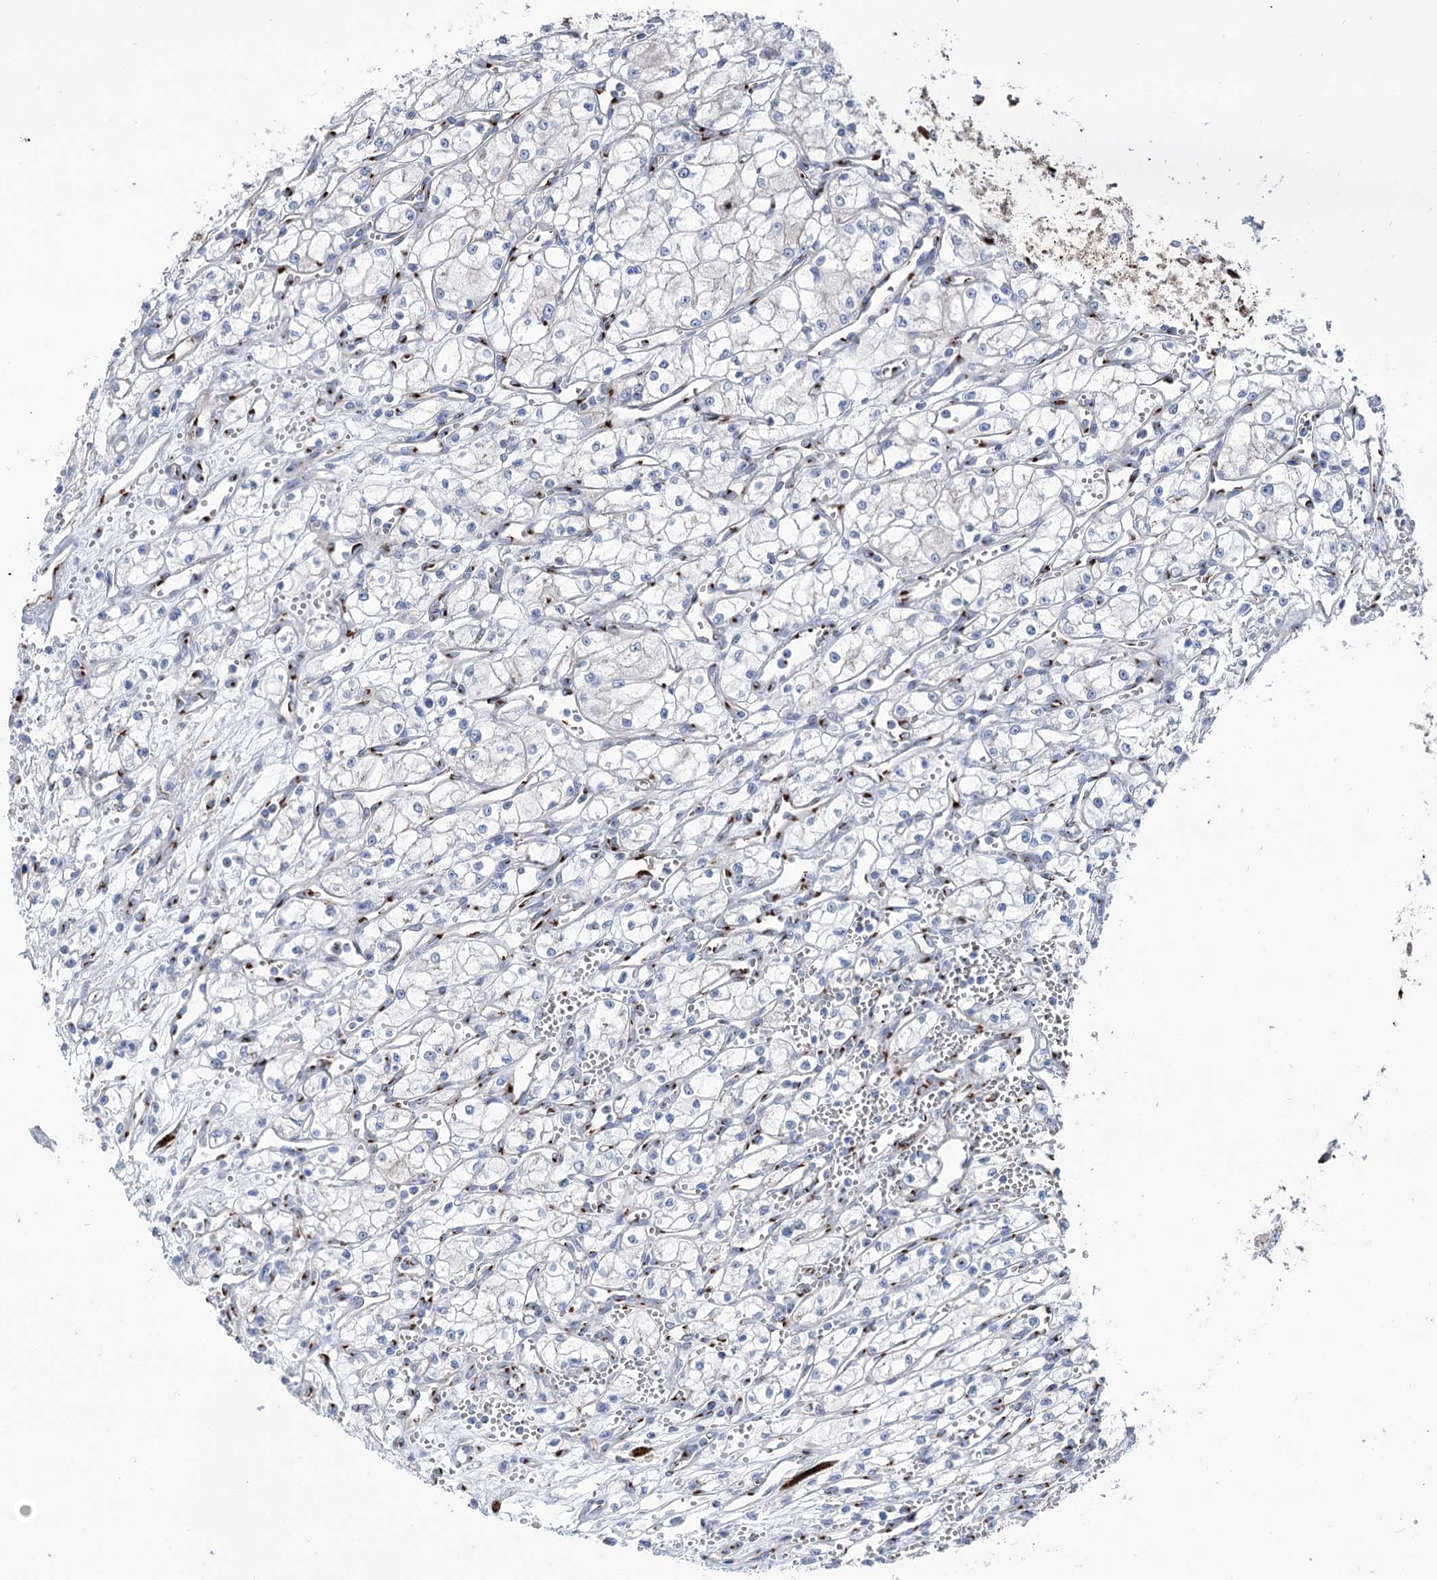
{"staining": {"intensity": "negative", "quantity": "none", "location": "none"}, "tissue": "renal cancer", "cell_type": "Tumor cells", "image_type": "cancer", "snomed": [{"axis": "morphology", "description": "Adenocarcinoma, NOS"}, {"axis": "topography", "description": "Kidney"}], "caption": "This is a photomicrograph of IHC staining of renal cancer (adenocarcinoma), which shows no staining in tumor cells.", "gene": "TMEM165", "patient": {"sex": "male", "age": 59}}